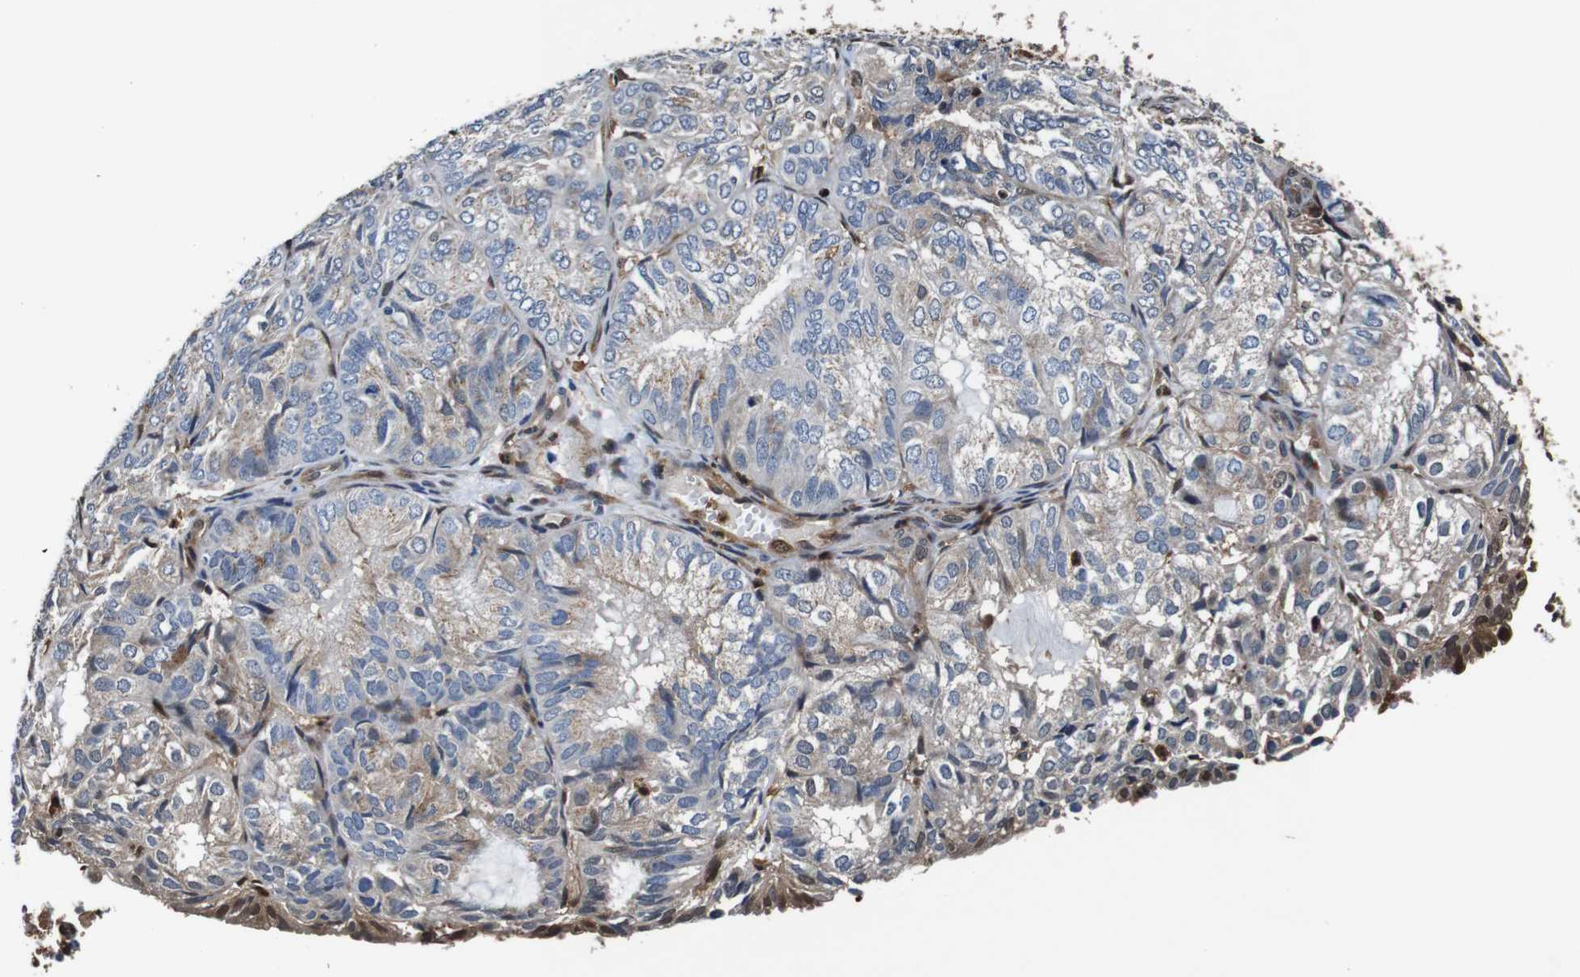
{"staining": {"intensity": "strong", "quantity": "25%-75%", "location": "cytoplasmic/membranous,nuclear"}, "tissue": "endometrial cancer", "cell_type": "Tumor cells", "image_type": "cancer", "snomed": [{"axis": "morphology", "description": "Adenocarcinoma, NOS"}, {"axis": "topography", "description": "Uterus"}], "caption": "Immunohistochemistry (IHC) staining of endometrial cancer (adenocarcinoma), which displays high levels of strong cytoplasmic/membranous and nuclear positivity in approximately 25%-75% of tumor cells indicating strong cytoplasmic/membranous and nuclear protein positivity. The staining was performed using DAB (brown) for protein detection and nuclei were counterstained in hematoxylin (blue).", "gene": "ANXA1", "patient": {"sex": "female", "age": 60}}